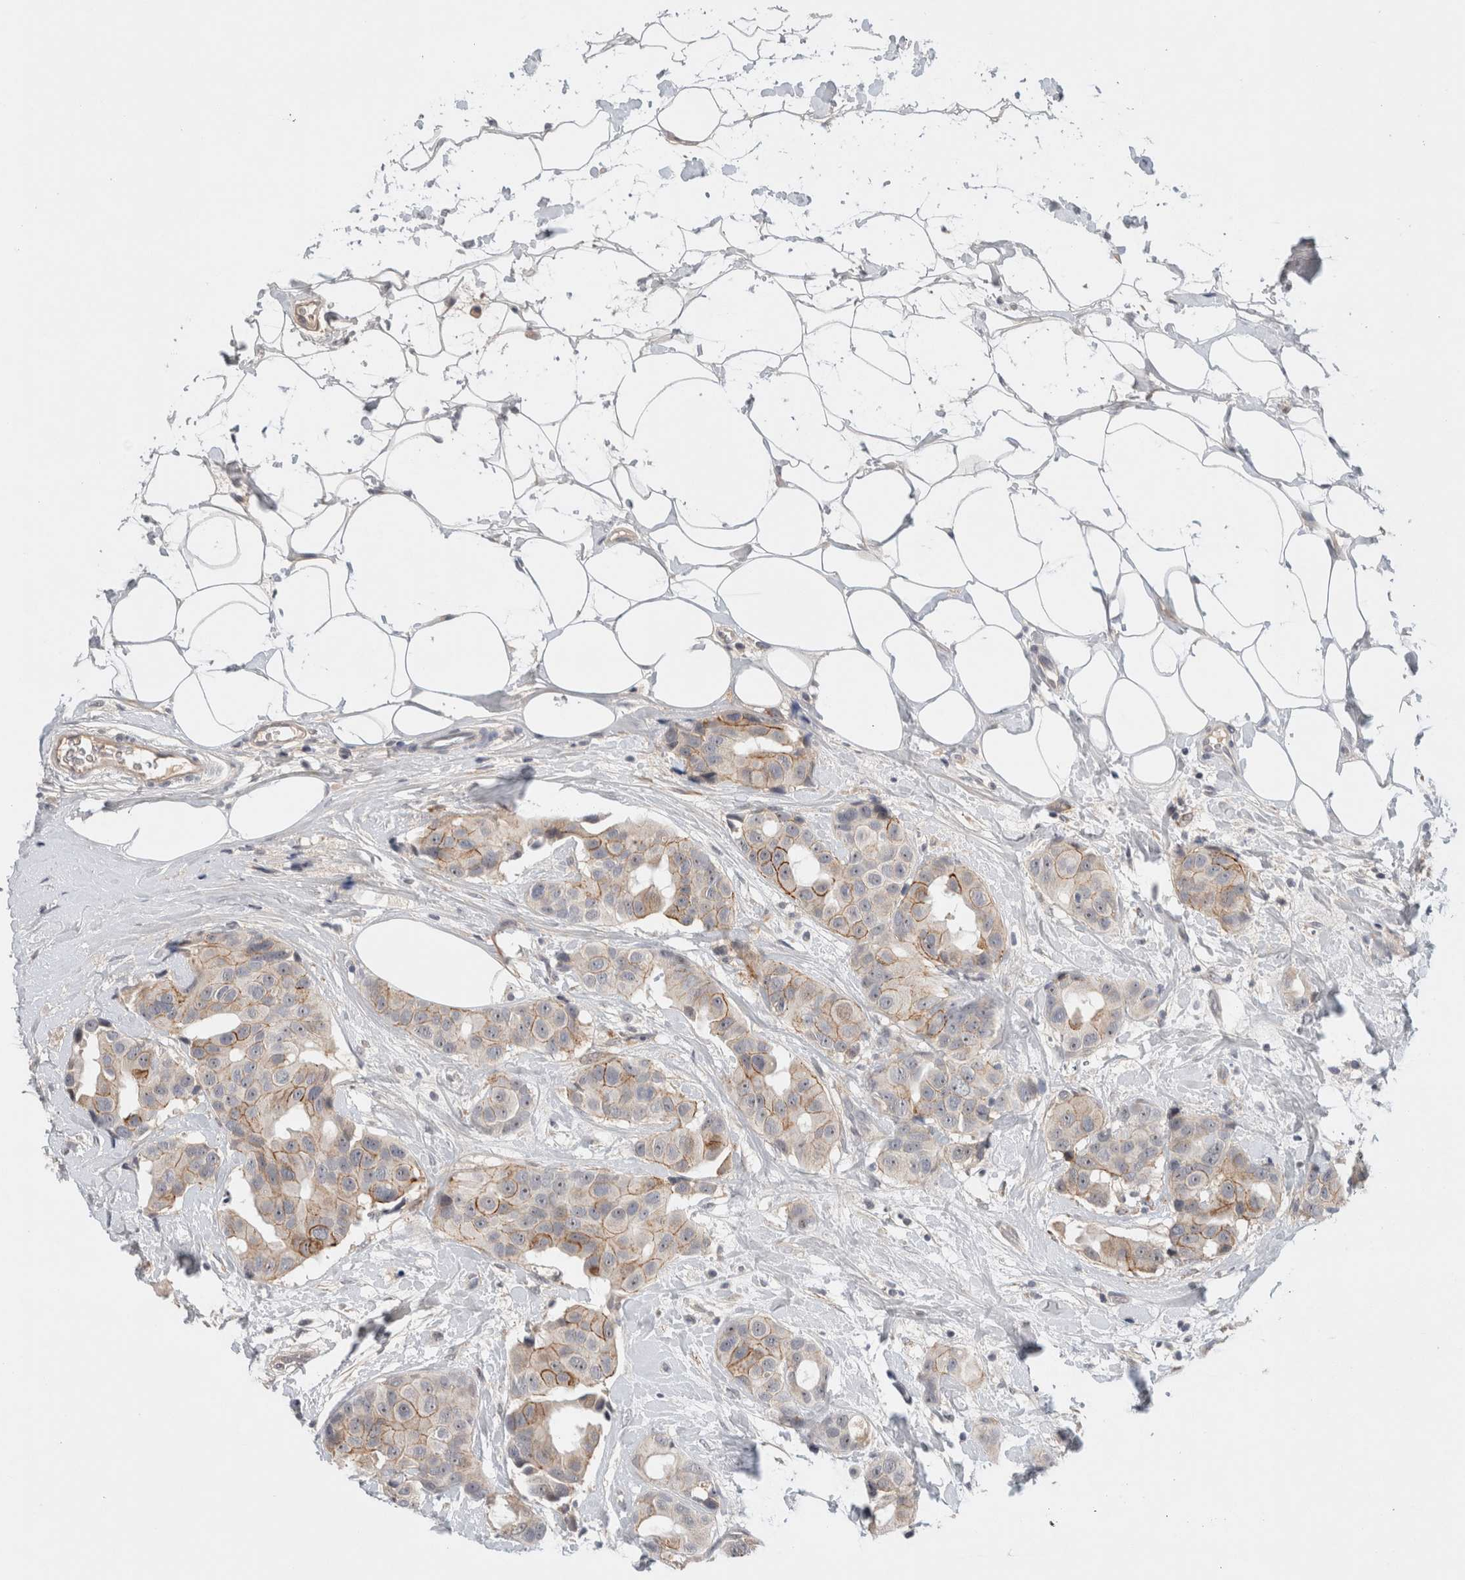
{"staining": {"intensity": "moderate", "quantity": "25%-75%", "location": "cytoplasmic/membranous"}, "tissue": "breast cancer", "cell_type": "Tumor cells", "image_type": "cancer", "snomed": [{"axis": "morphology", "description": "Normal tissue, NOS"}, {"axis": "morphology", "description": "Duct carcinoma"}, {"axis": "topography", "description": "Breast"}], "caption": "Immunohistochemical staining of human breast cancer (invasive ductal carcinoma) shows medium levels of moderate cytoplasmic/membranous staining in about 25%-75% of tumor cells.", "gene": "HCN3", "patient": {"sex": "female", "age": 39}}